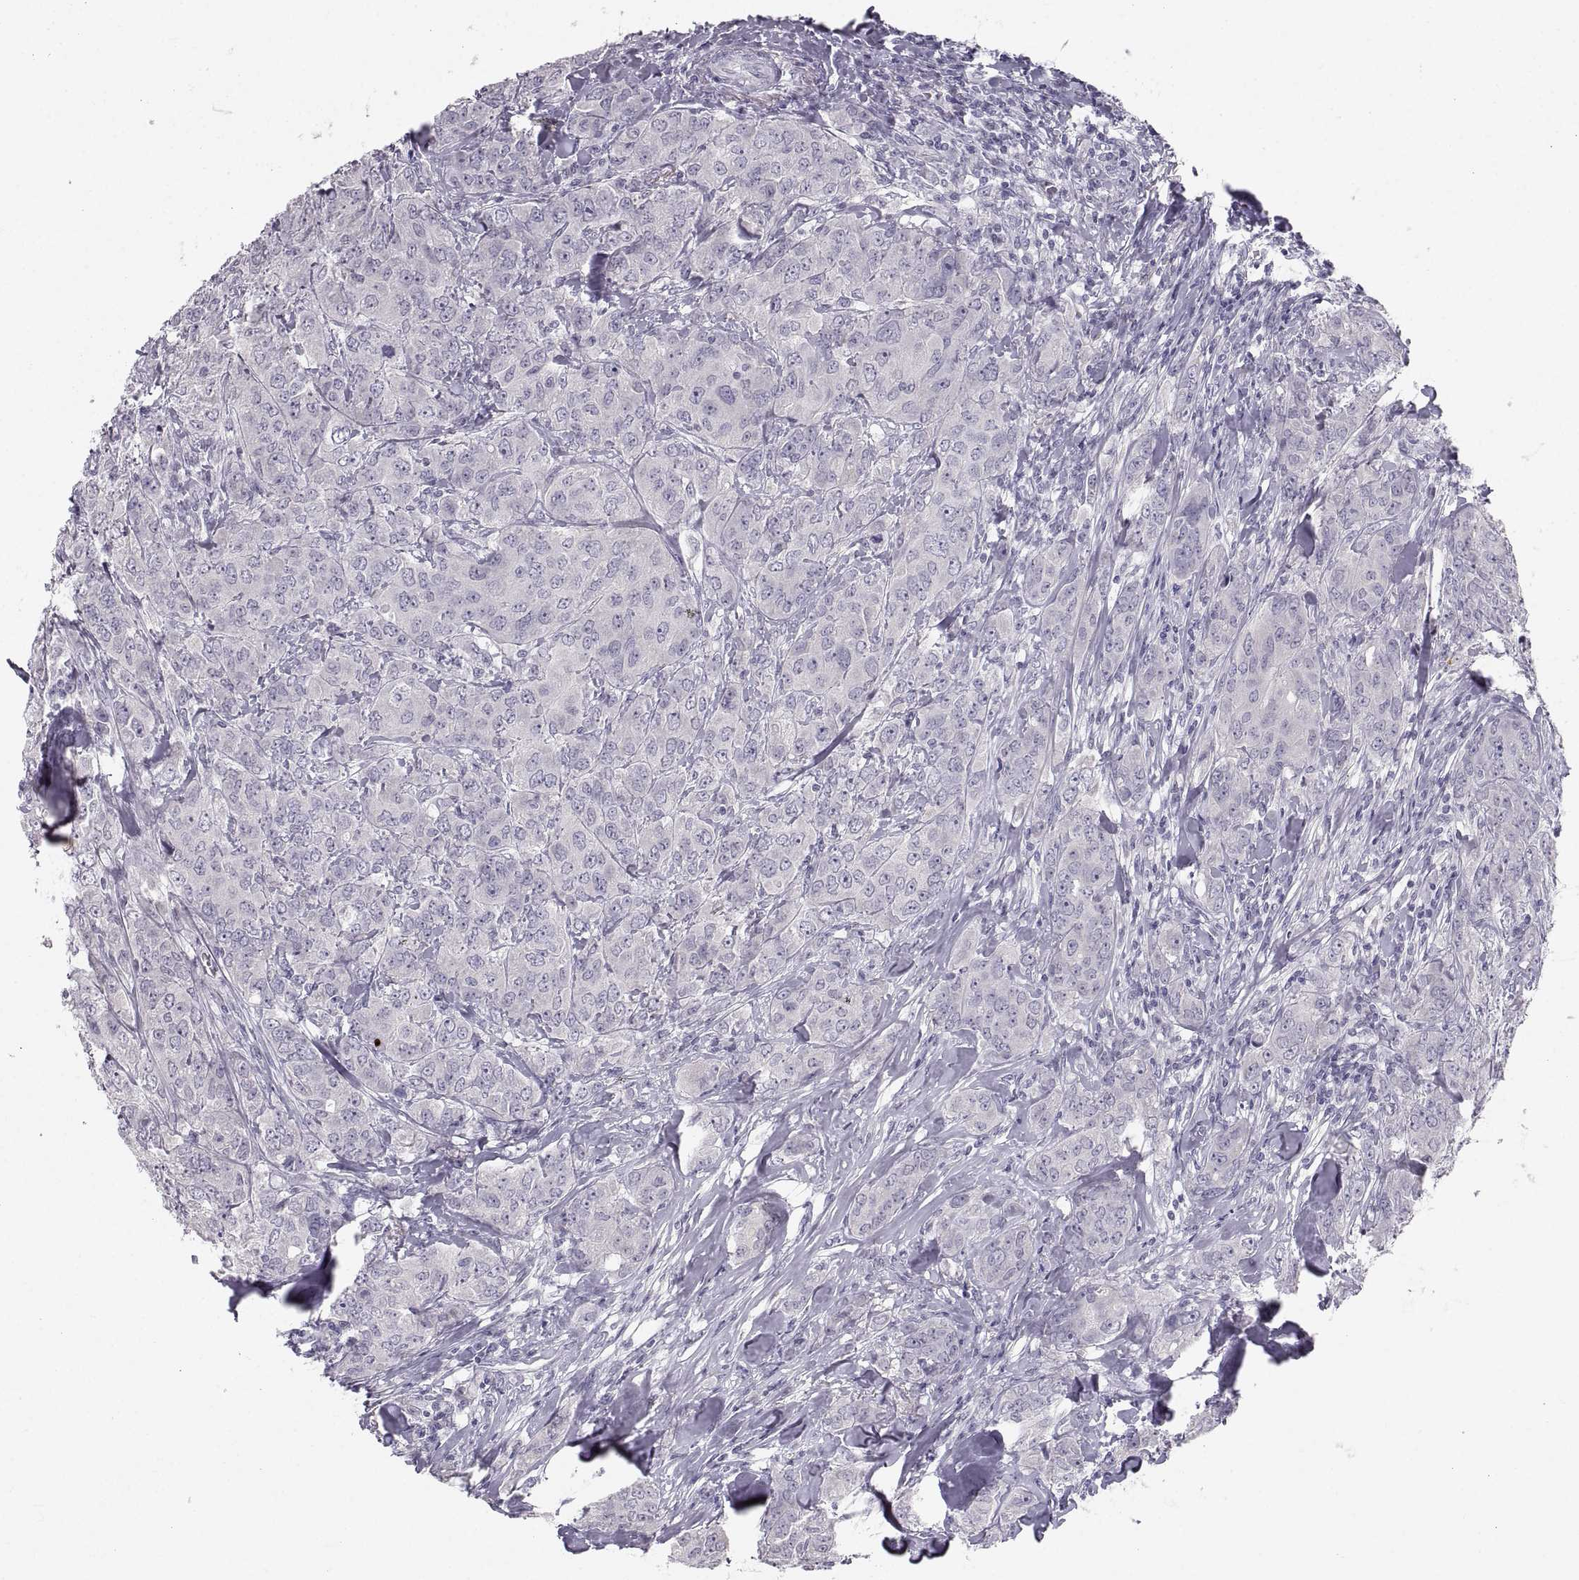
{"staining": {"intensity": "negative", "quantity": "none", "location": "none"}, "tissue": "breast cancer", "cell_type": "Tumor cells", "image_type": "cancer", "snomed": [{"axis": "morphology", "description": "Duct carcinoma"}, {"axis": "topography", "description": "Breast"}], "caption": "Tumor cells show no significant expression in breast cancer (invasive ductal carcinoma). The staining is performed using DAB brown chromogen with nuclei counter-stained in using hematoxylin.", "gene": "ZNF185", "patient": {"sex": "female", "age": 43}}